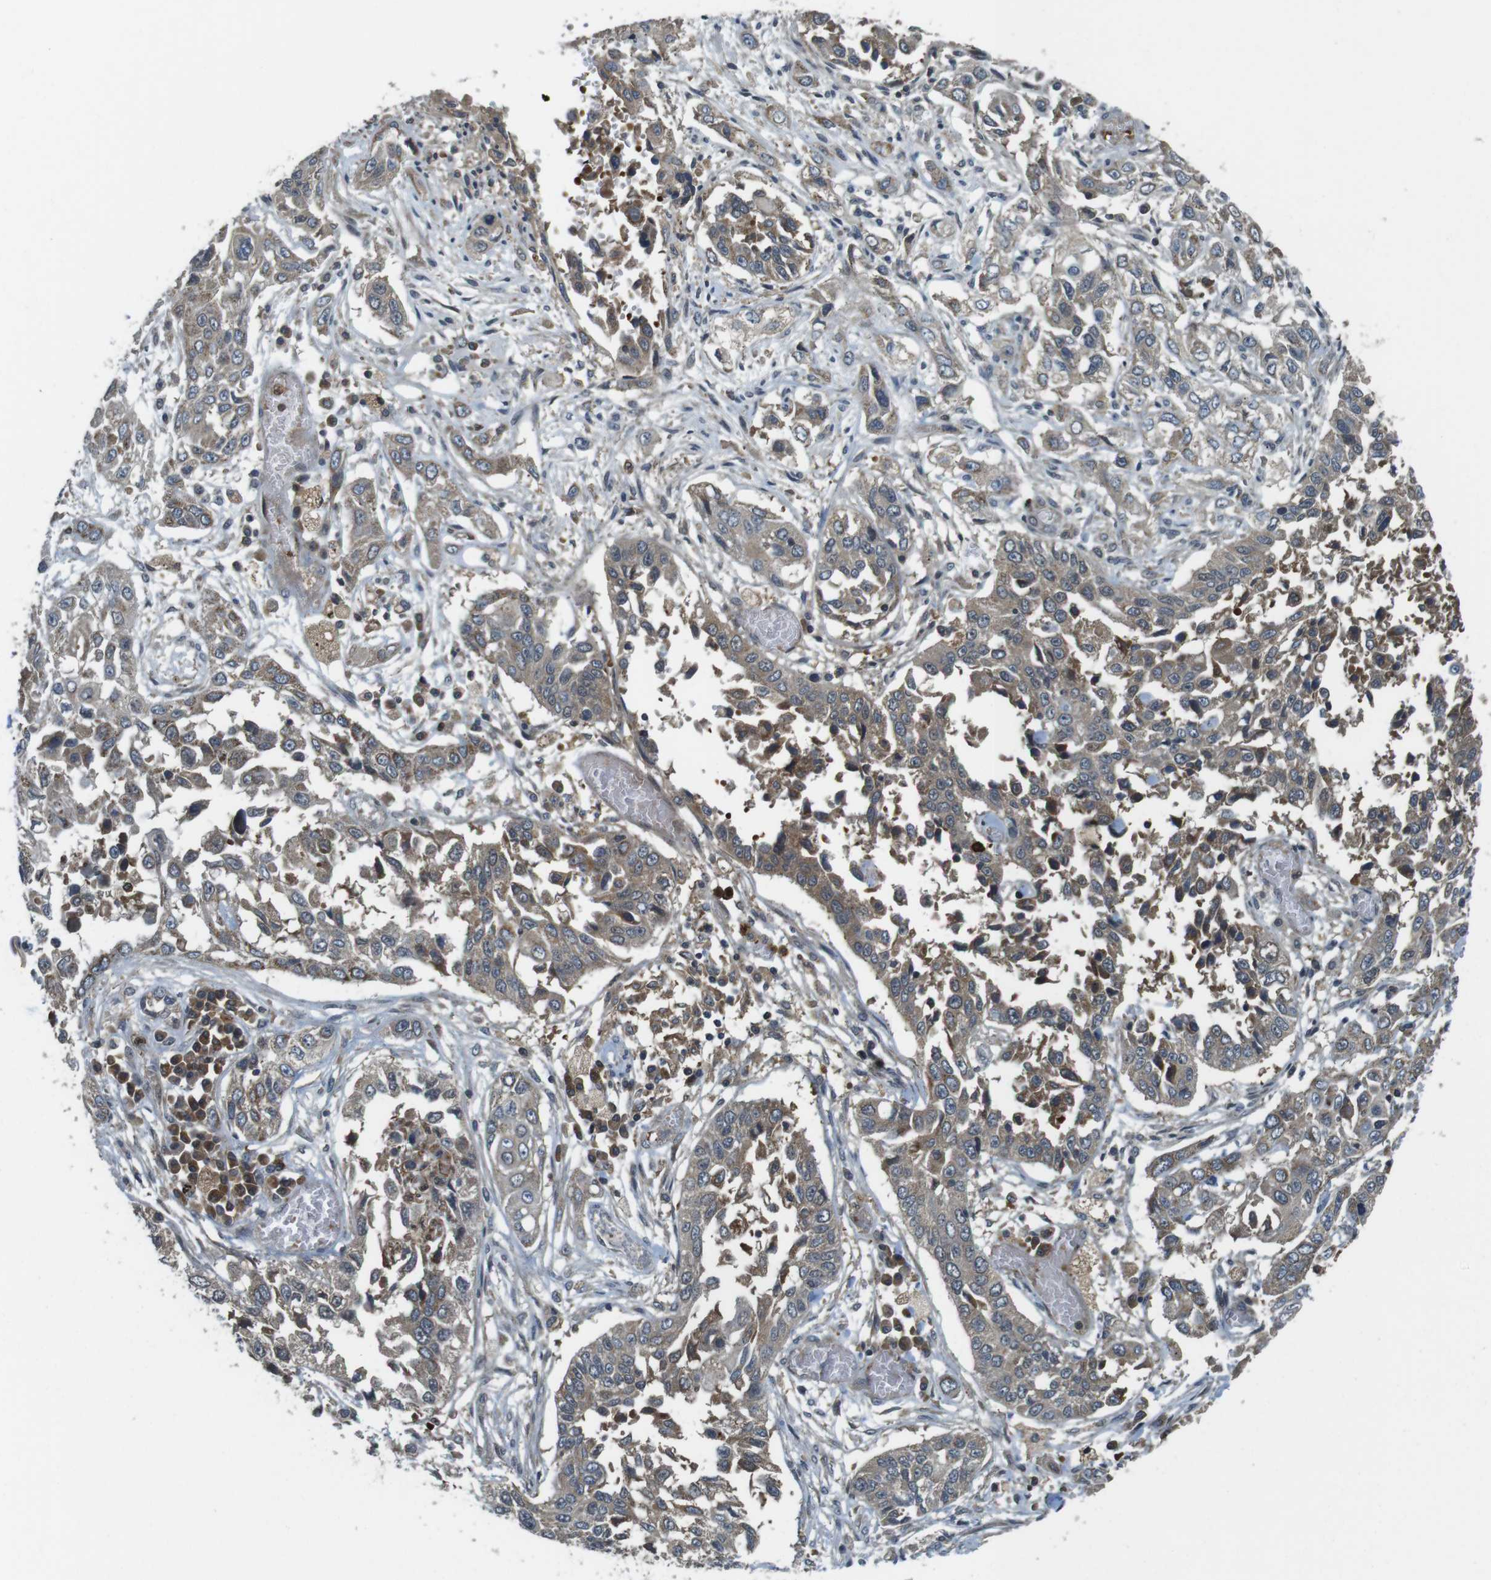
{"staining": {"intensity": "moderate", "quantity": "25%-75%", "location": "cytoplasmic/membranous"}, "tissue": "lung cancer", "cell_type": "Tumor cells", "image_type": "cancer", "snomed": [{"axis": "morphology", "description": "Squamous cell carcinoma, NOS"}, {"axis": "topography", "description": "Lung"}], "caption": "Moderate cytoplasmic/membranous staining is seen in about 25%-75% of tumor cells in lung squamous cell carcinoma. The staining is performed using DAB brown chromogen to label protein expression. The nuclei are counter-stained blue using hematoxylin.", "gene": "LRRC3B", "patient": {"sex": "male", "age": 71}}